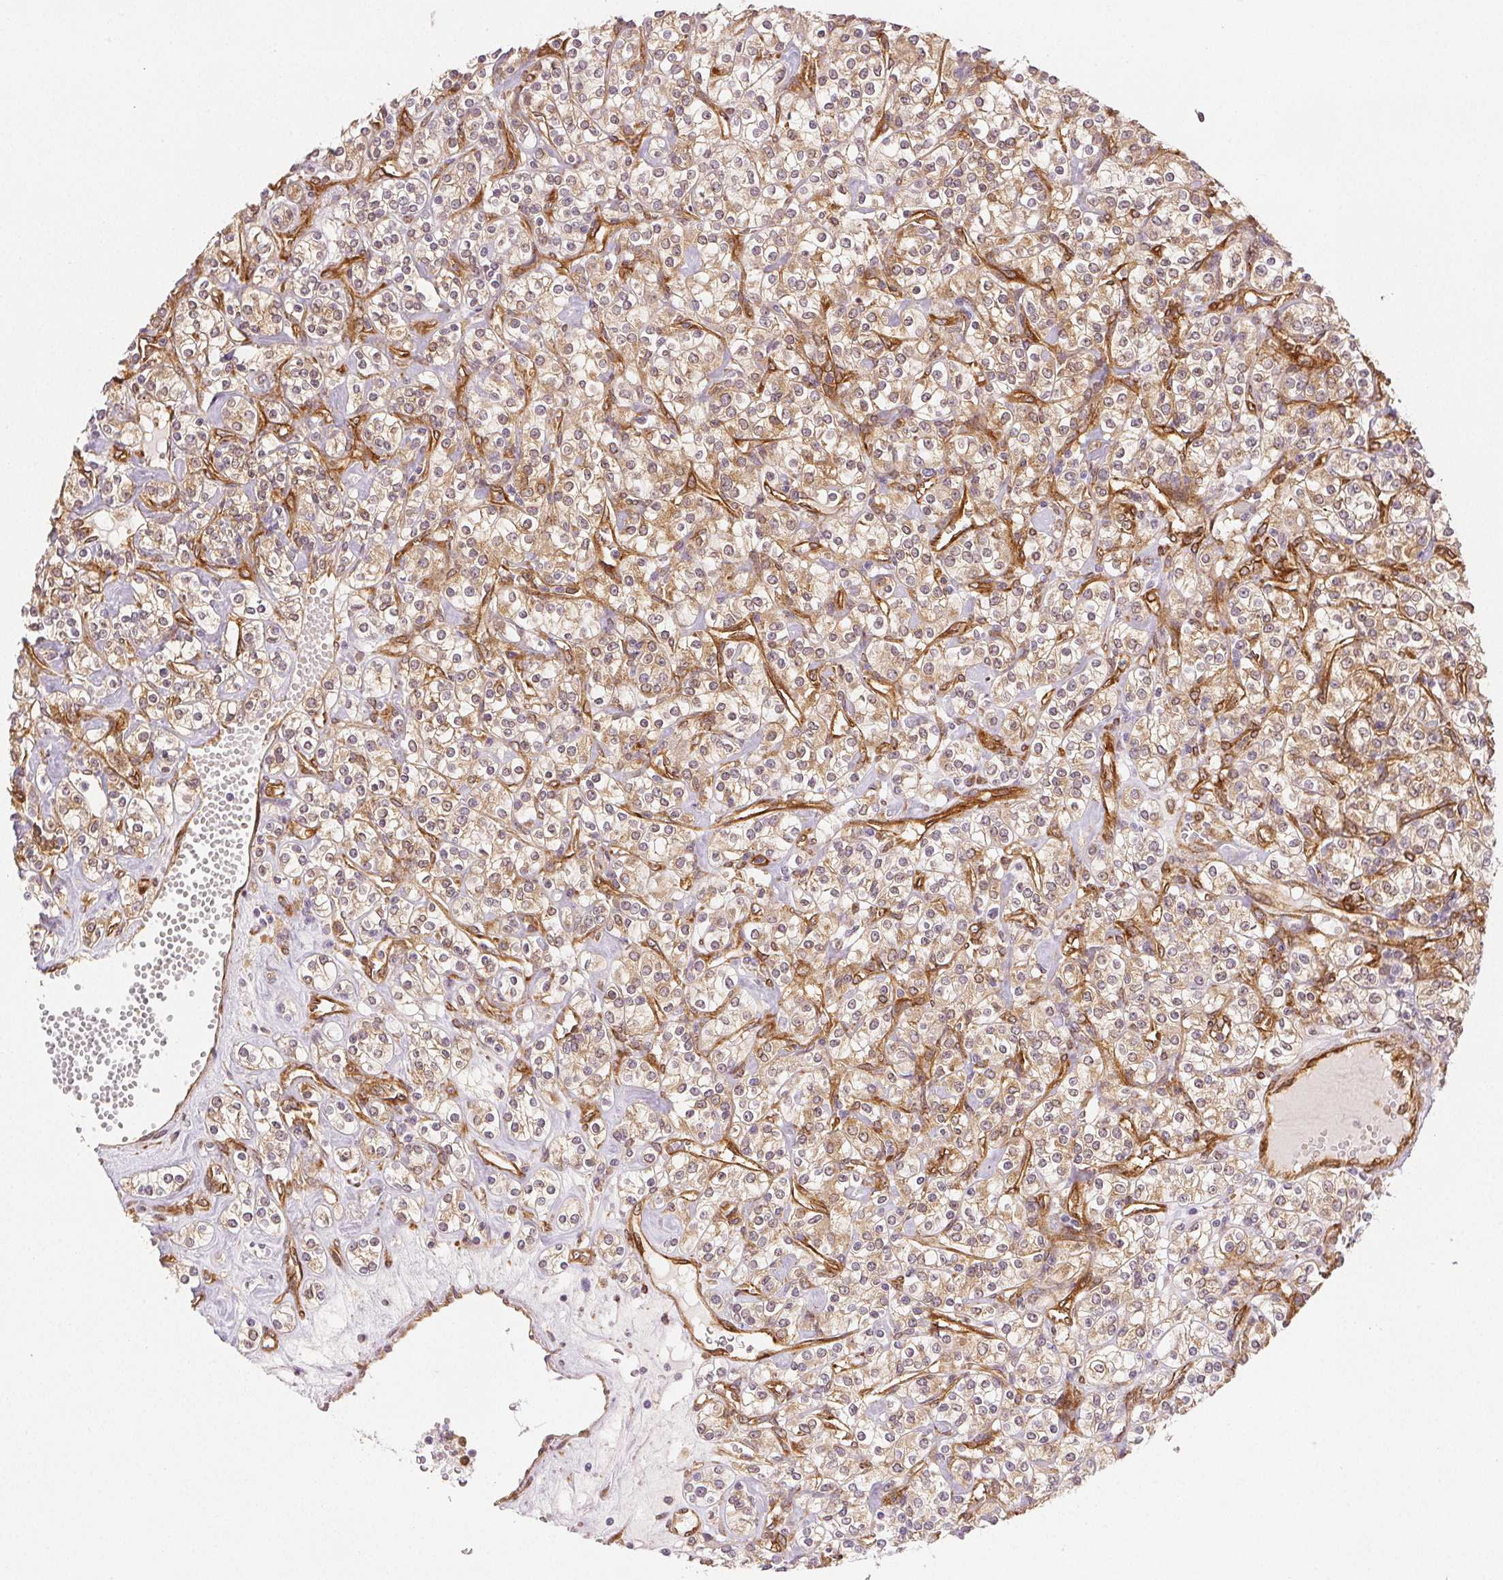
{"staining": {"intensity": "moderate", "quantity": ">75%", "location": "cytoplasmic/membranous"}, "tissue": "renal cancer", "cell_type": "Tumor cells", "image_type": "cancer", "snomed": [{"axis": "morphology", "description": "Adenocarcinoma, NOS"}, {"axis": "topography", "description": "Kidney"}], "caption": "Renal adenocarcinoma stained for a protein (brown) demonstrates moderate cytoplasmic/membranous positive positivity in about >75% of tumor cells.", "gene": "DIAPH2", "patient": {"sex": "male", "age": 77}}